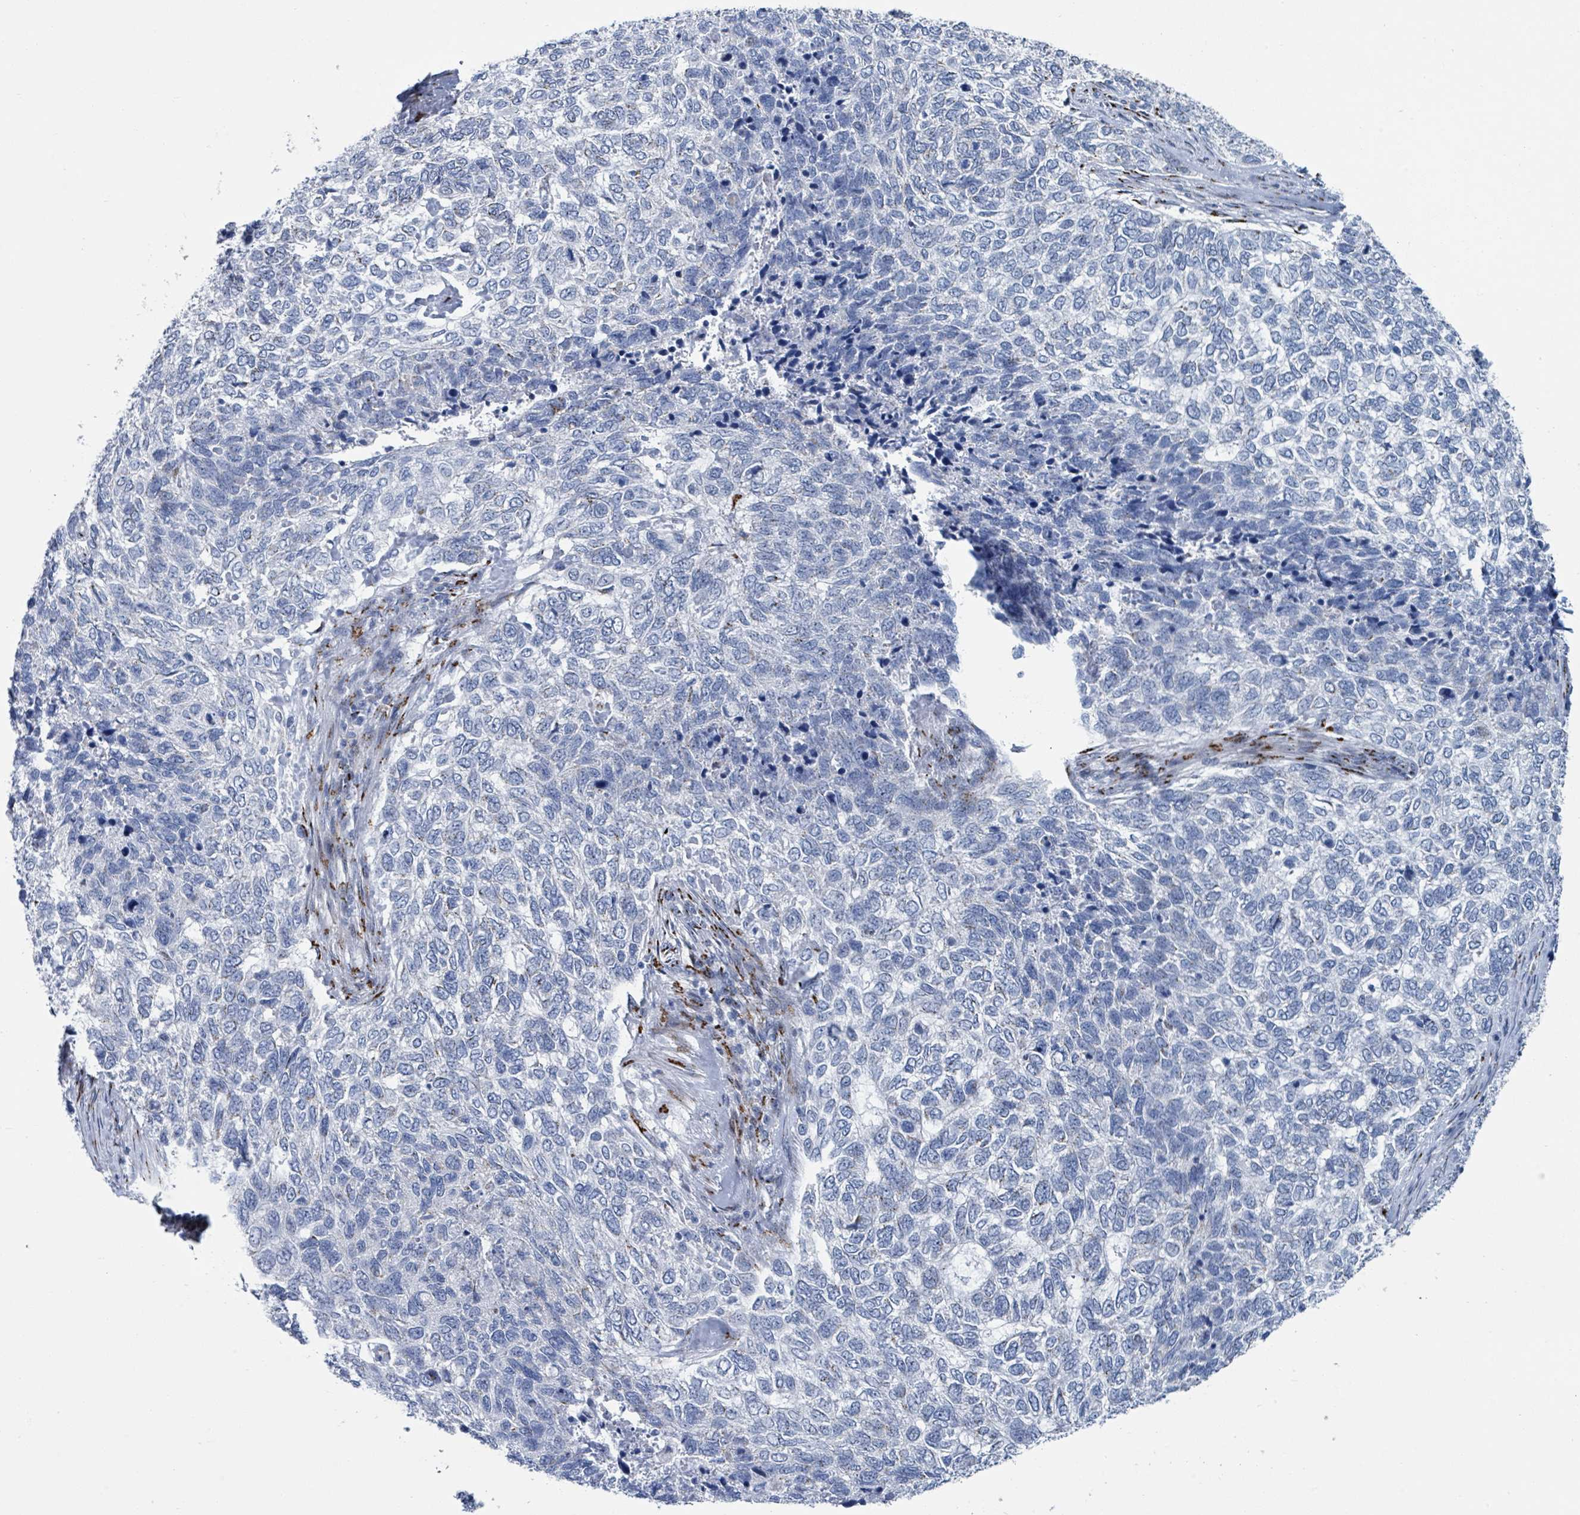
{"staining": {"intensity": "negative", "quantity": "none", "location": "none"}, "tissue": "skin cancer", "cell_type": "Tumor cells", "image_type": "cancer", "snomed": [{"axis": "morphology", "description": "Basal cell carcinoma"}, {"axis": "topography", "description": "Skin"}], "caption": "High magnification brightfield microscopy of skin cancer (basal cell carcinoma) stained with DAB (brown) and counterstained with hematoxylin (blue): tumor cells show no significant positivity. The staining is performed using DAB brown chromogen with nuclei counter-stained in using hematoxylin.", "gene": "DCAF5", "patient": {"sex": "female", "age": 65}}